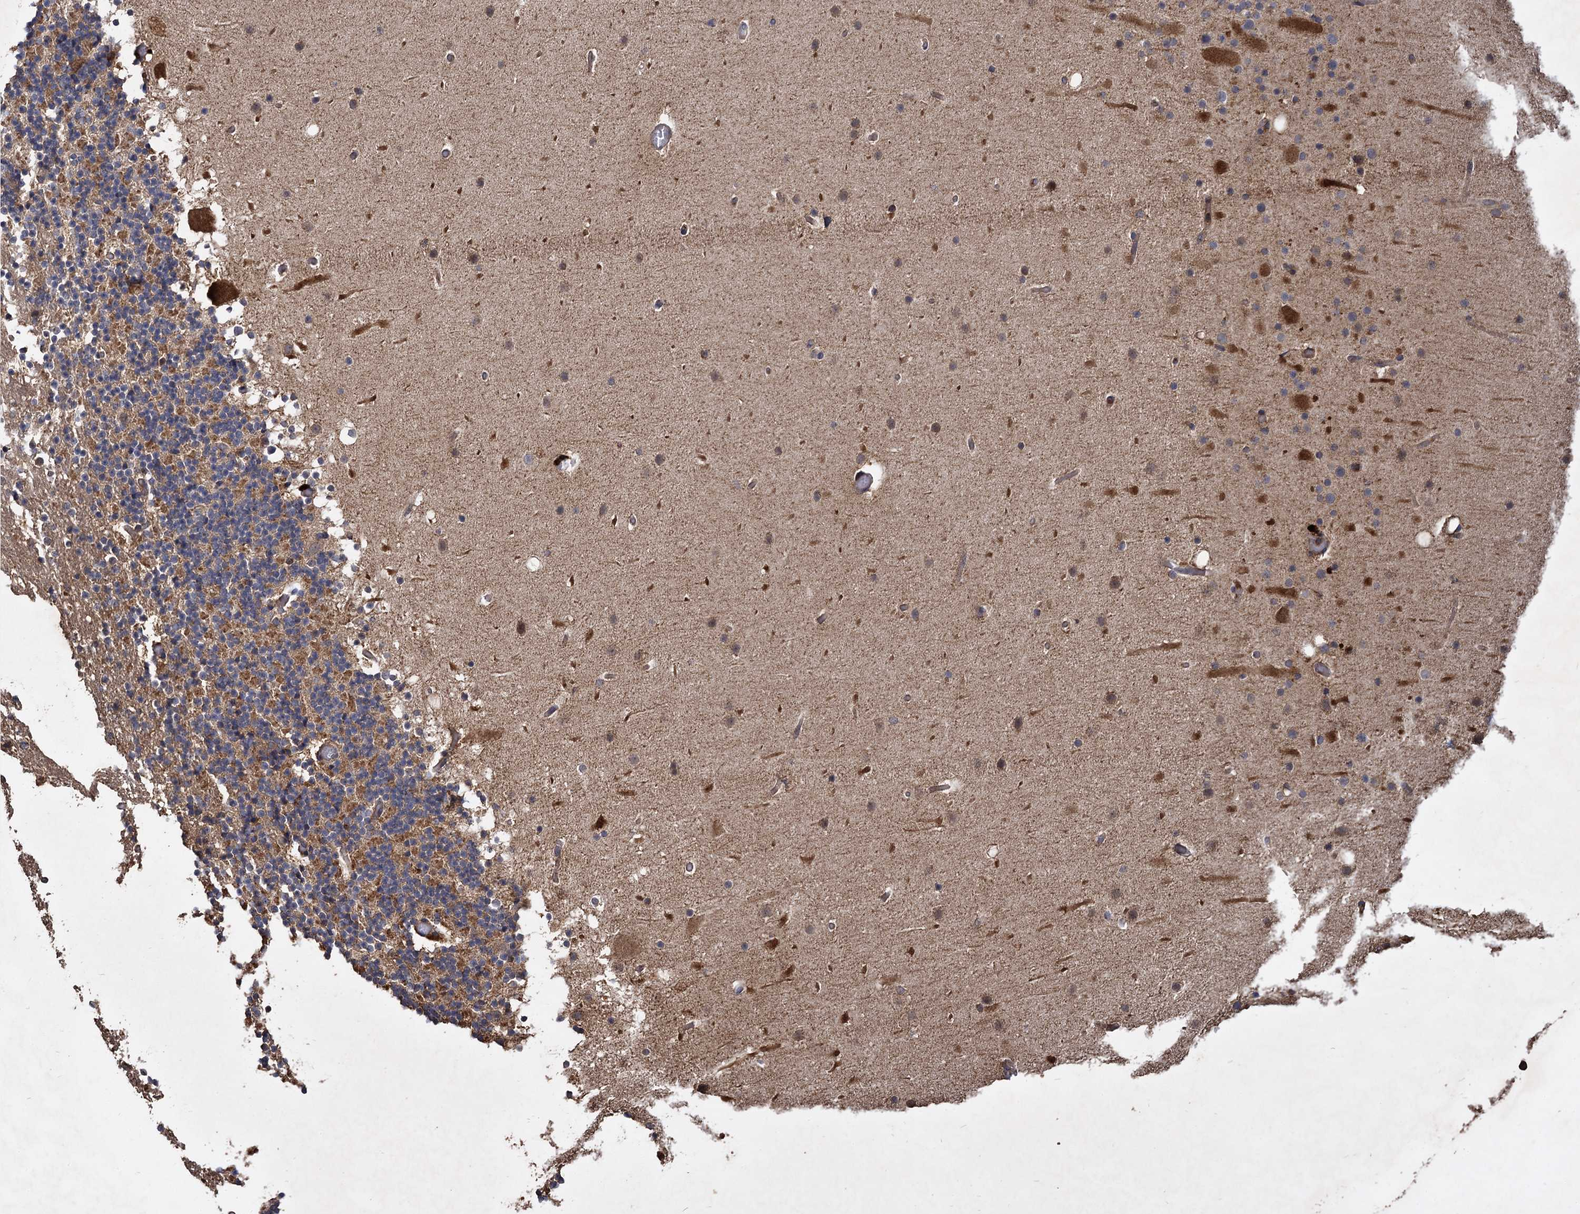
{"staining": {"intensity": "moderate", "quantity": "25%-75%", "location": "cytoplasmic/membranous"}, "tissue": "cerebellum", "cell_type": "Cells in granular layer", "image_type": "normal", "snomed": [{"axis": "morphology", "description": "Normal tissue, NOS"}, {"axis": "topography", "description": "Cerebellum"}], "caption": "Cerebellum was stained to show a protein in brown. There is medium levels of moderate cytoplasmic/membranous positivity in about 25%-75% of cells in granular layer. The staining was performed using DAB (3,3'-diaminobenzidine), with brown indicating positive protein expression. Nuclei are stained blue with hematoxylin.", "gene": "GCLC", "patient": {"sex": "male", "age": 57}}